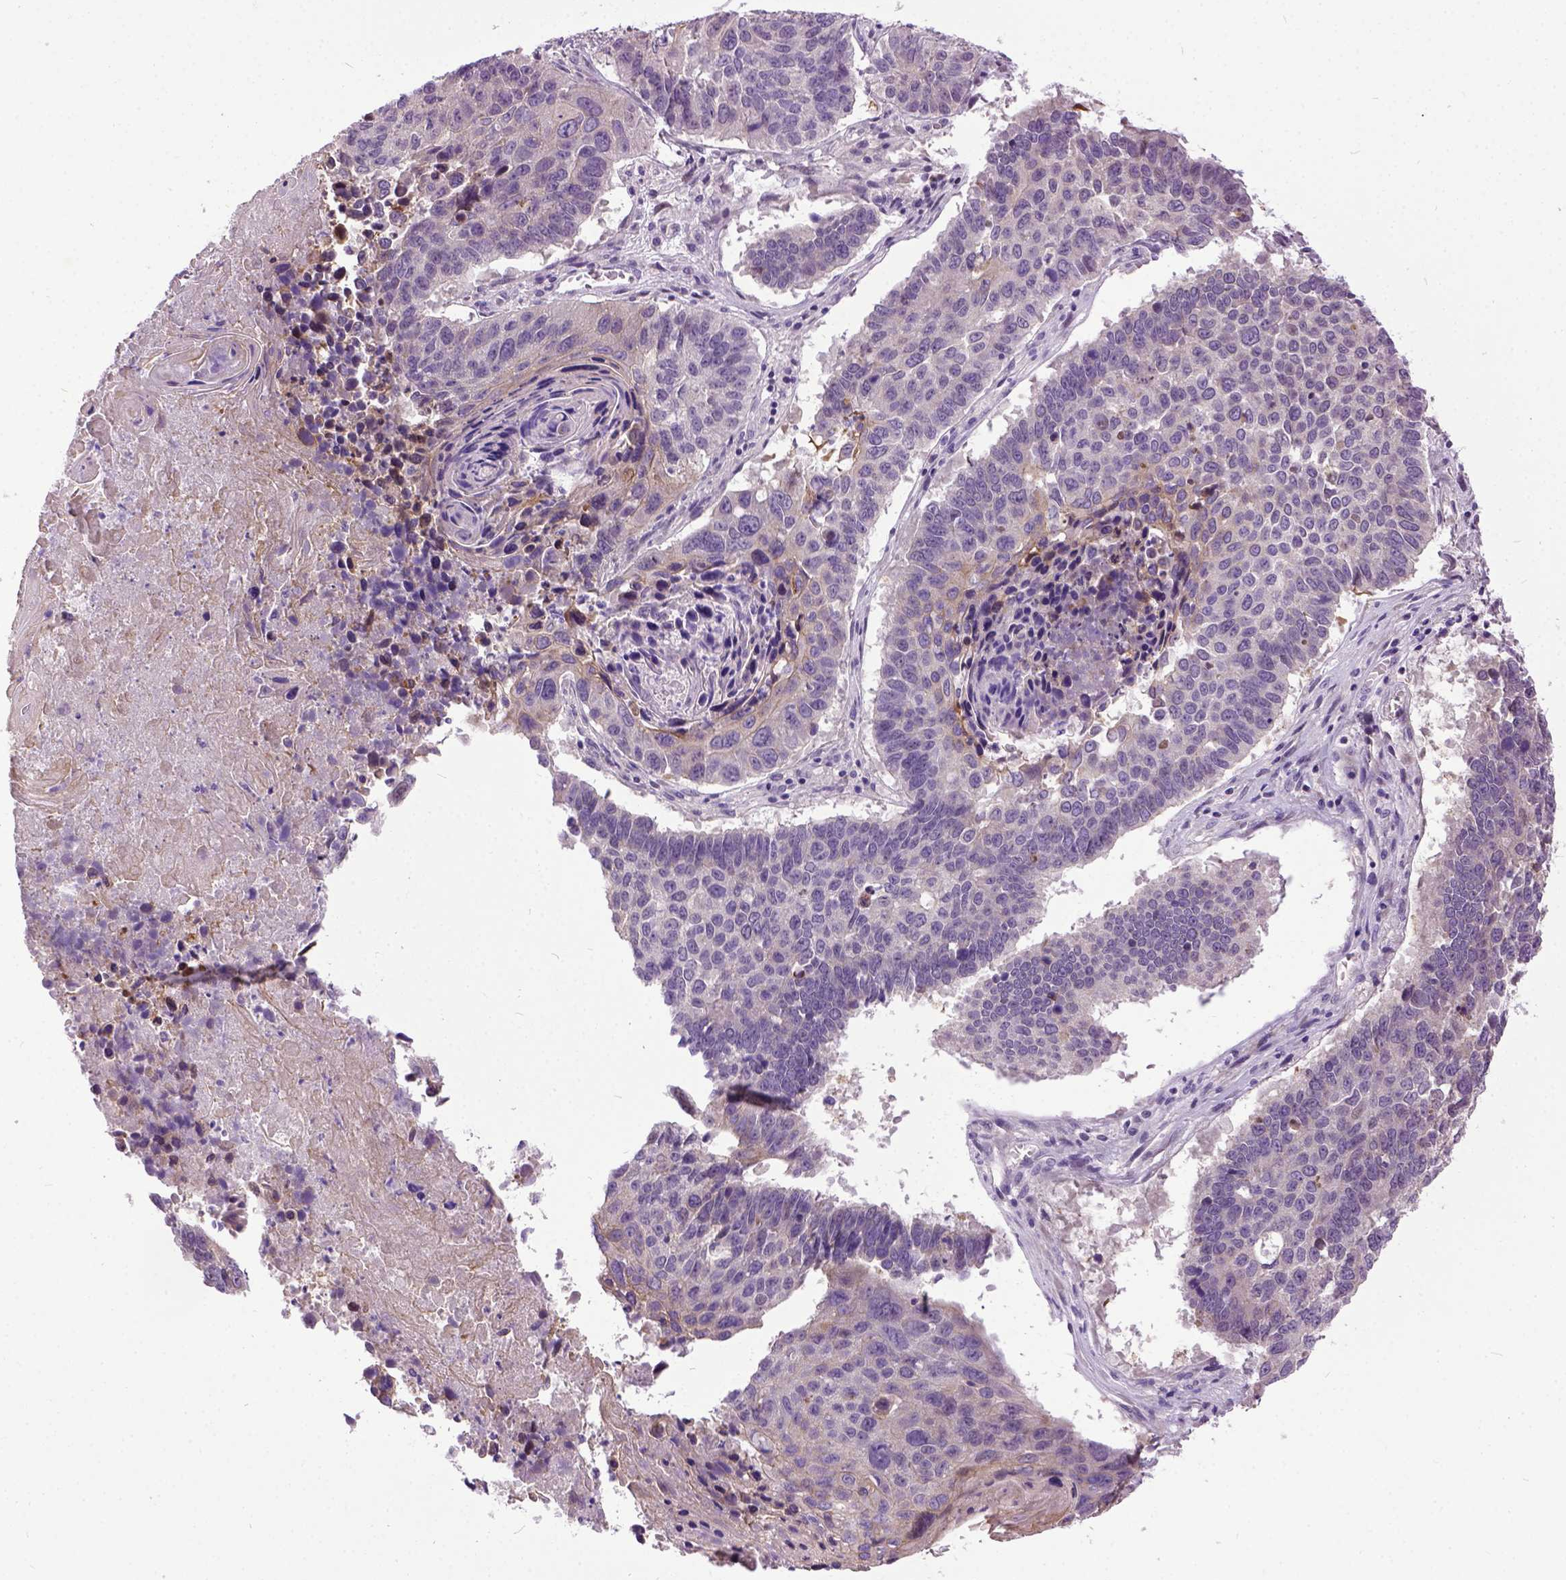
{"staining": {"intensity": "weak", "quantity": "25%-75%", "location": "cytoplasmic/membranous"}, "tissue": "lung cancer", "cell_type": "Tumor cells", "image_type": "cancer", "snomed": [{"axis": "morphology", "description": "Squamous cell carcinoma, NOS"}, {"axis": "topography", "description": "Lung"}], "caption": "Protein expression analysis of human lung squamous cell carcinoma reveals weak cytoplasmic/membranous staining in about 25%-75% of tumor cells.", "gene": "NEK5", "patient": {"sex": "male", "age": 73}}